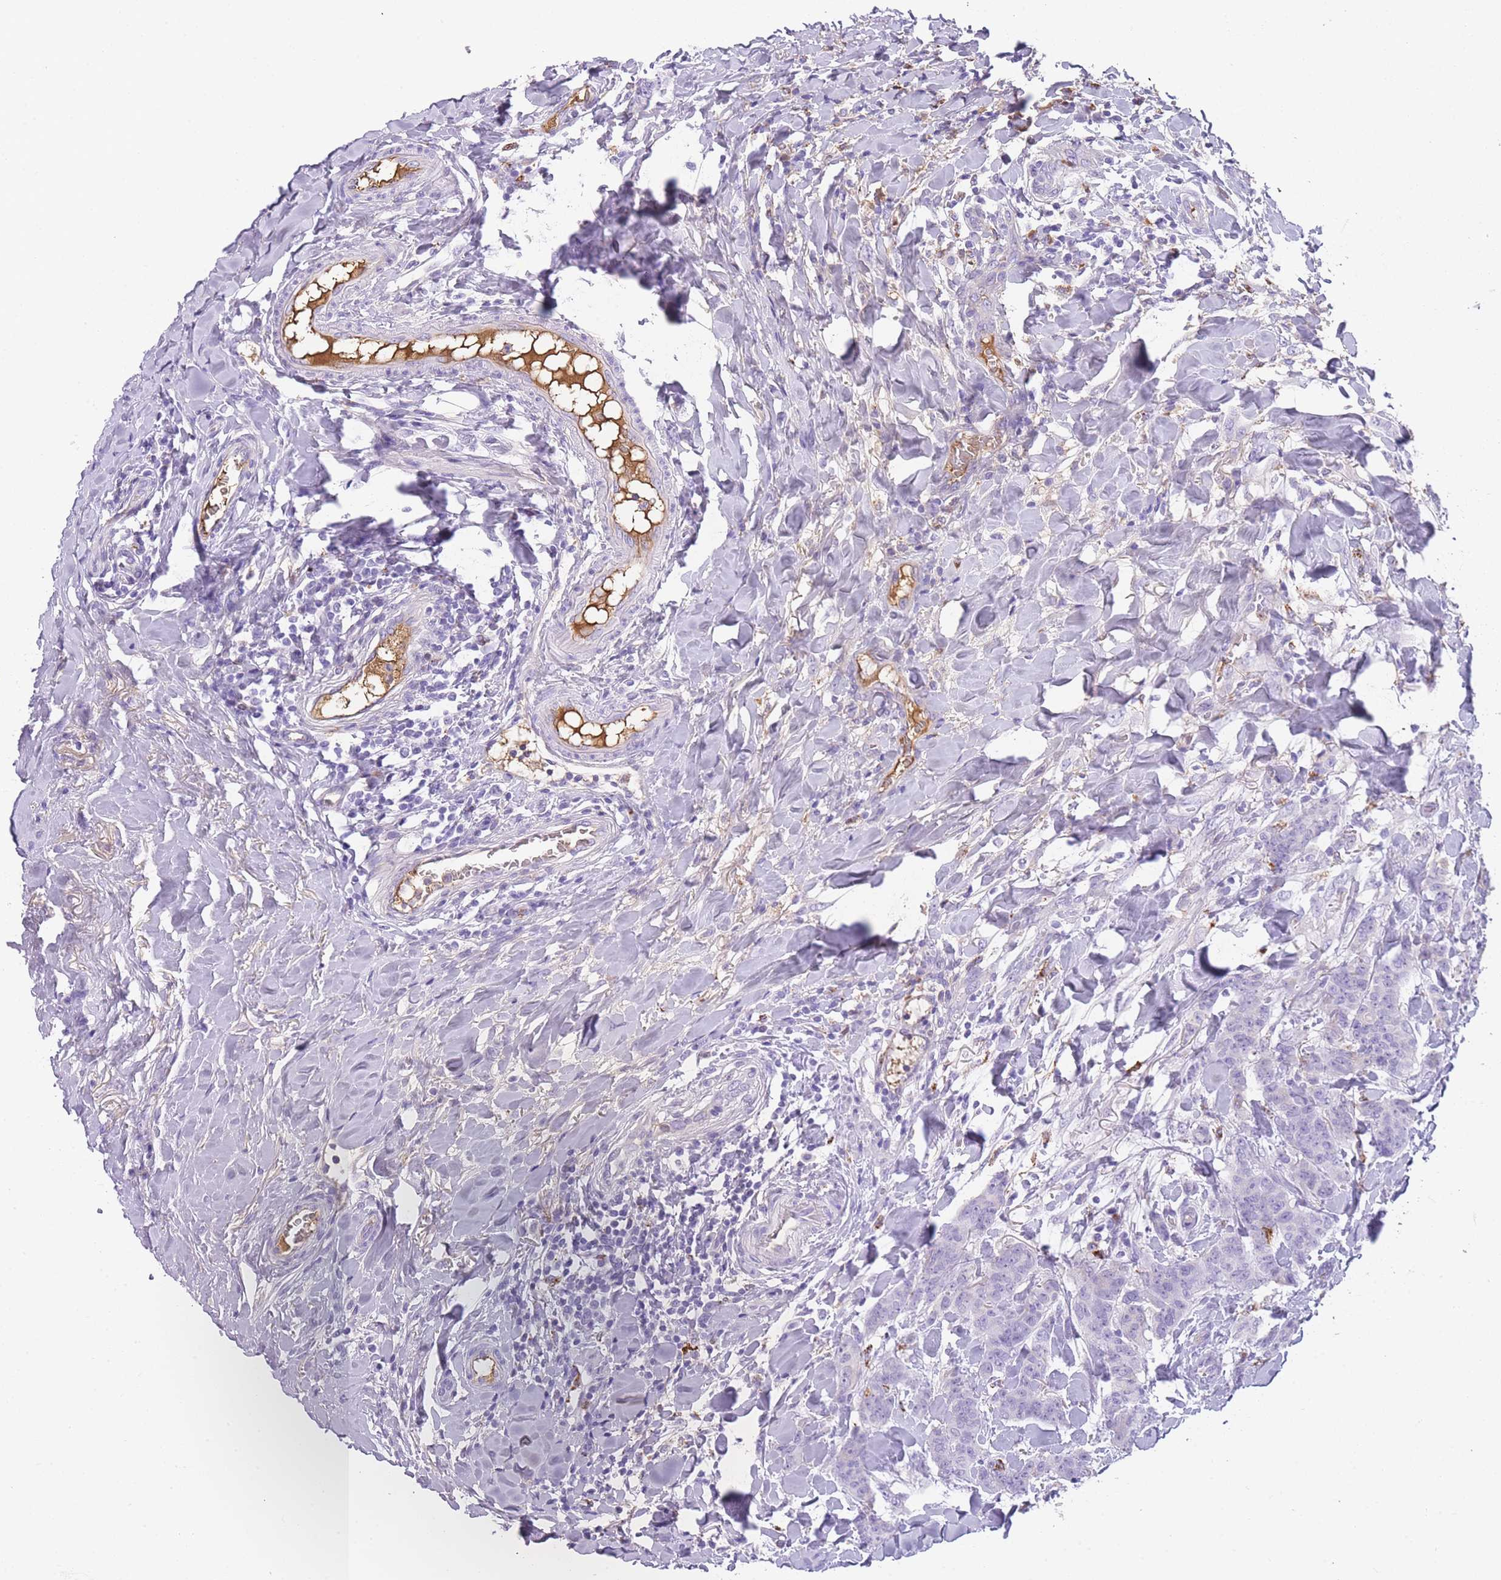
{"staining": {"intensity": "weak", "quantity": "<25%", "location": "cytoplasmic/membranous"}, "tissue": "breast cancer", "cell_type": "Tumor cells", "image_type": "cancer", "snomed": [{"axis": "morphology", "description": "Duct carcinoma"}, {"axis": "topography", "description": "Breast"}], "caption": "An image of human breast cancer (intraductal carcinoma) is negative for staining in tumor cells.", "gene": "GNAT1", "patient": {"sex": "female", "age": 40}}